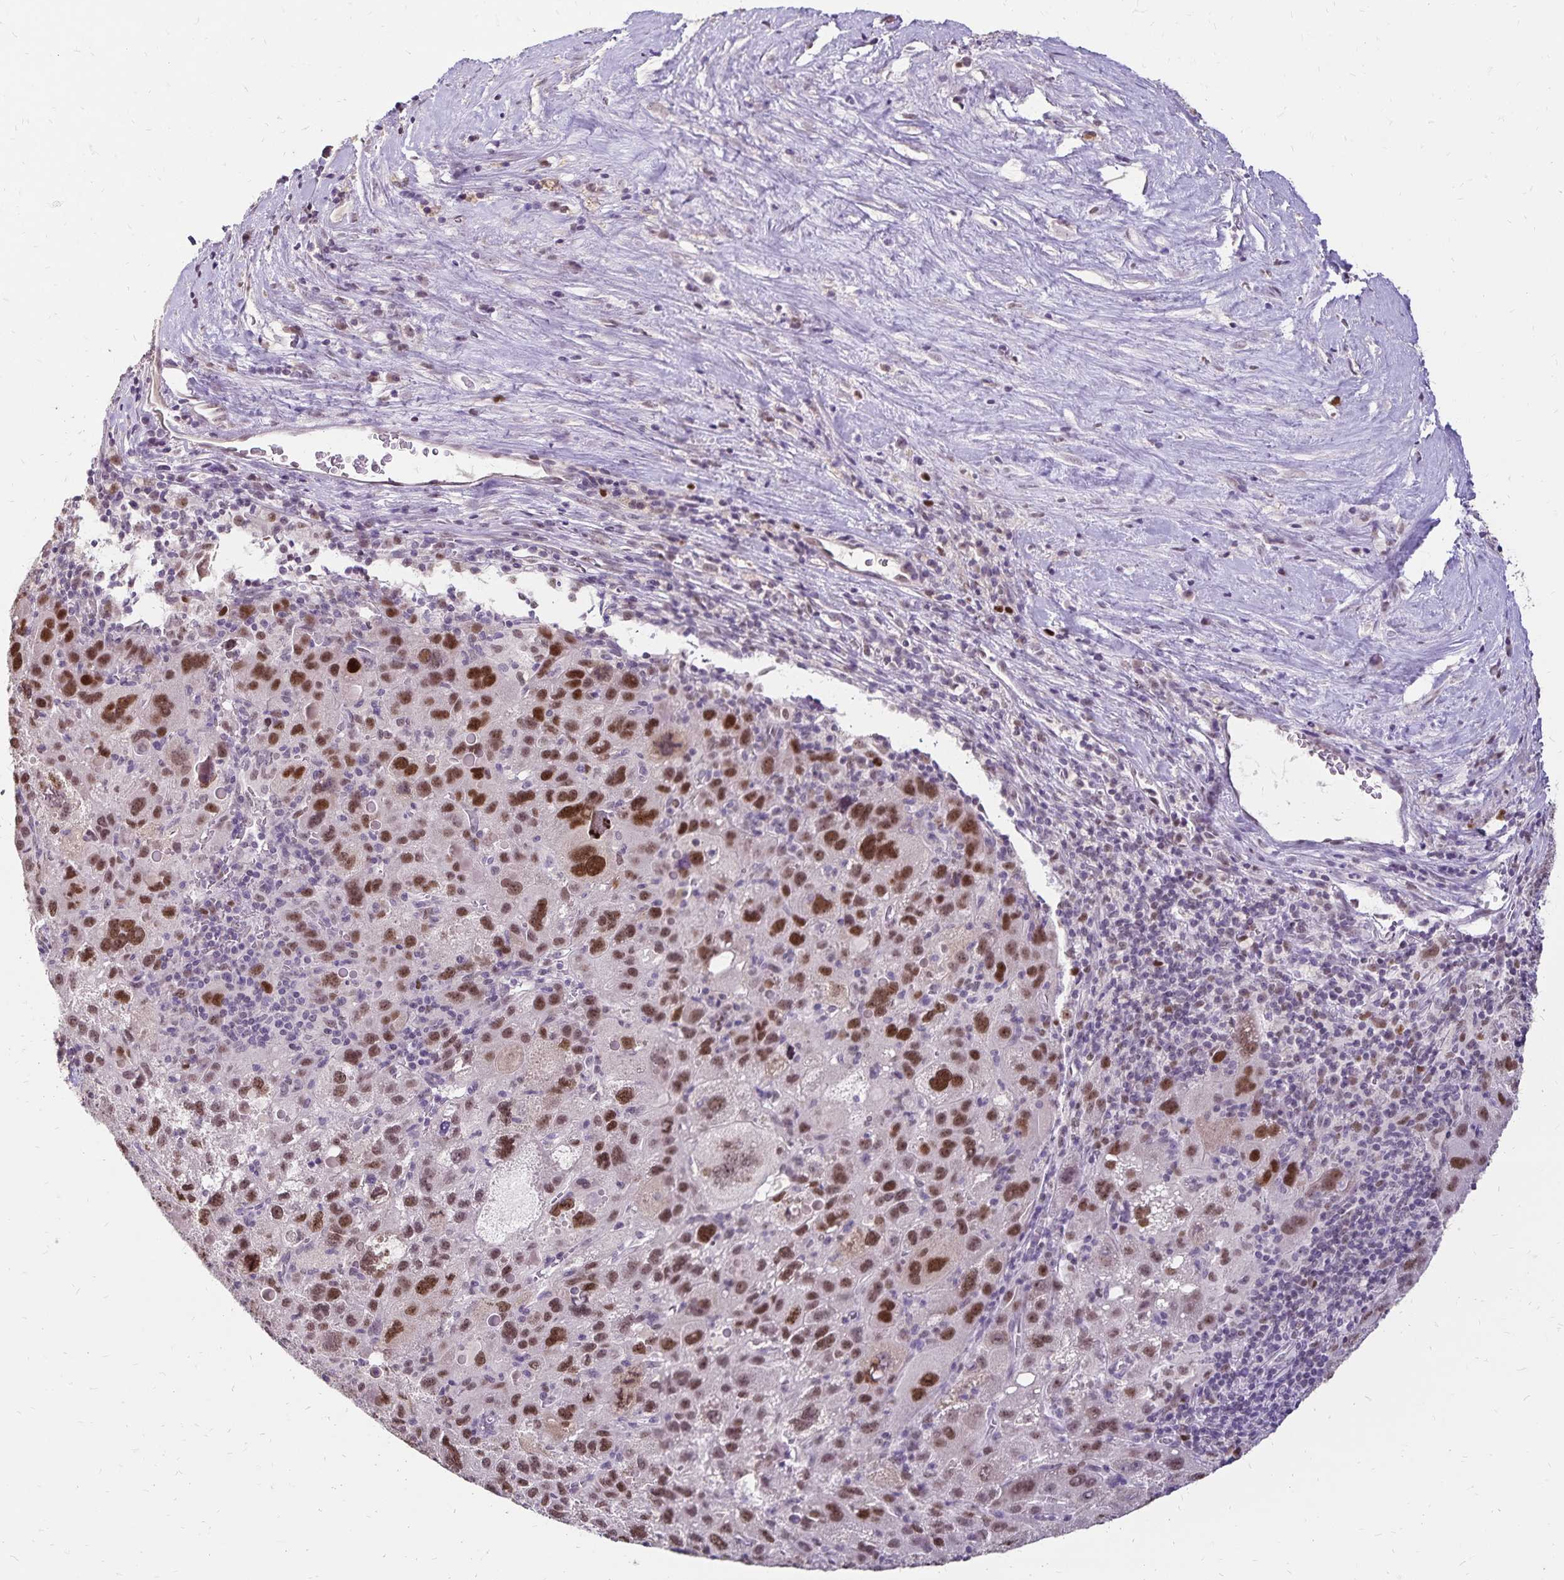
{"staining": {"intensity": "strong", "quantity": ">75%", "location": "nuclear"}, "tissue": "liver cancer", "cell_type": "Tumor cells", "image_type": "cancer", "snomed": [{"axis": "morphology", "description": "Carcinoma, Hepatocellular, NOS"}, {"axis": "topography", "description": "Liver"}], "caption": "Strong nuclear staining is seen in approximately >75% of tumor cells in liver cancer.", "gene": "POLB", "patient": {"sex": "female", "age": 77}}